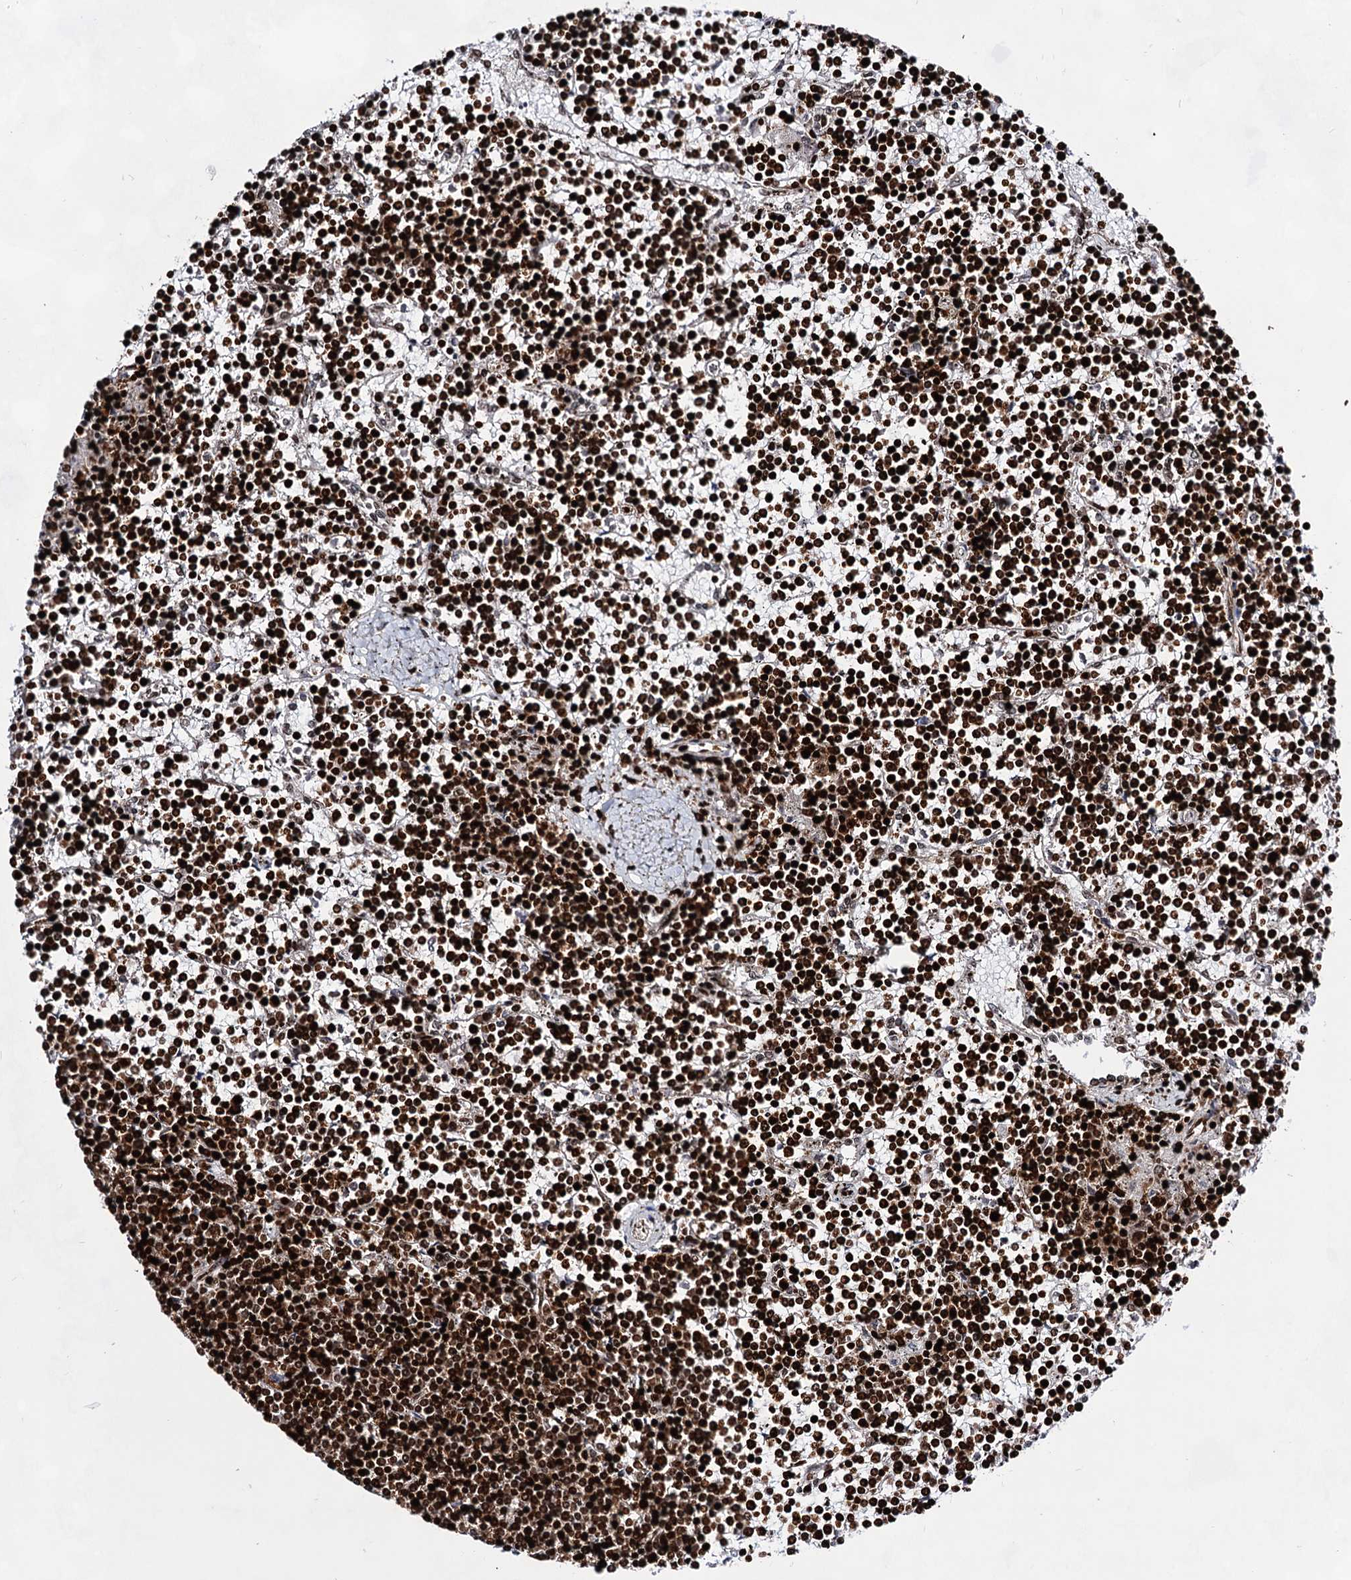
{"staining": {"intensity": "strong", "quantity": ">75%", "location": "nuclear"}, "tissue": "lymphoma", "cell_type": "Tumor cells", "image_type": "cancer", "snomed": [{"axis": "morphology", "description": "Malignant lymphoma, non-Hodgkin's type, Low grade"}, {"axis": "topography", "description": "Spleen"}], "caption": "Malignant lymphoma, non-Hodgkin's type (low-grade) stained with a brown dye demonstrates strong nuclear positive expression in about >75% of tumor cells.", "gene": "HMGB2", "patient": {"sex": "female", "age": 19}}